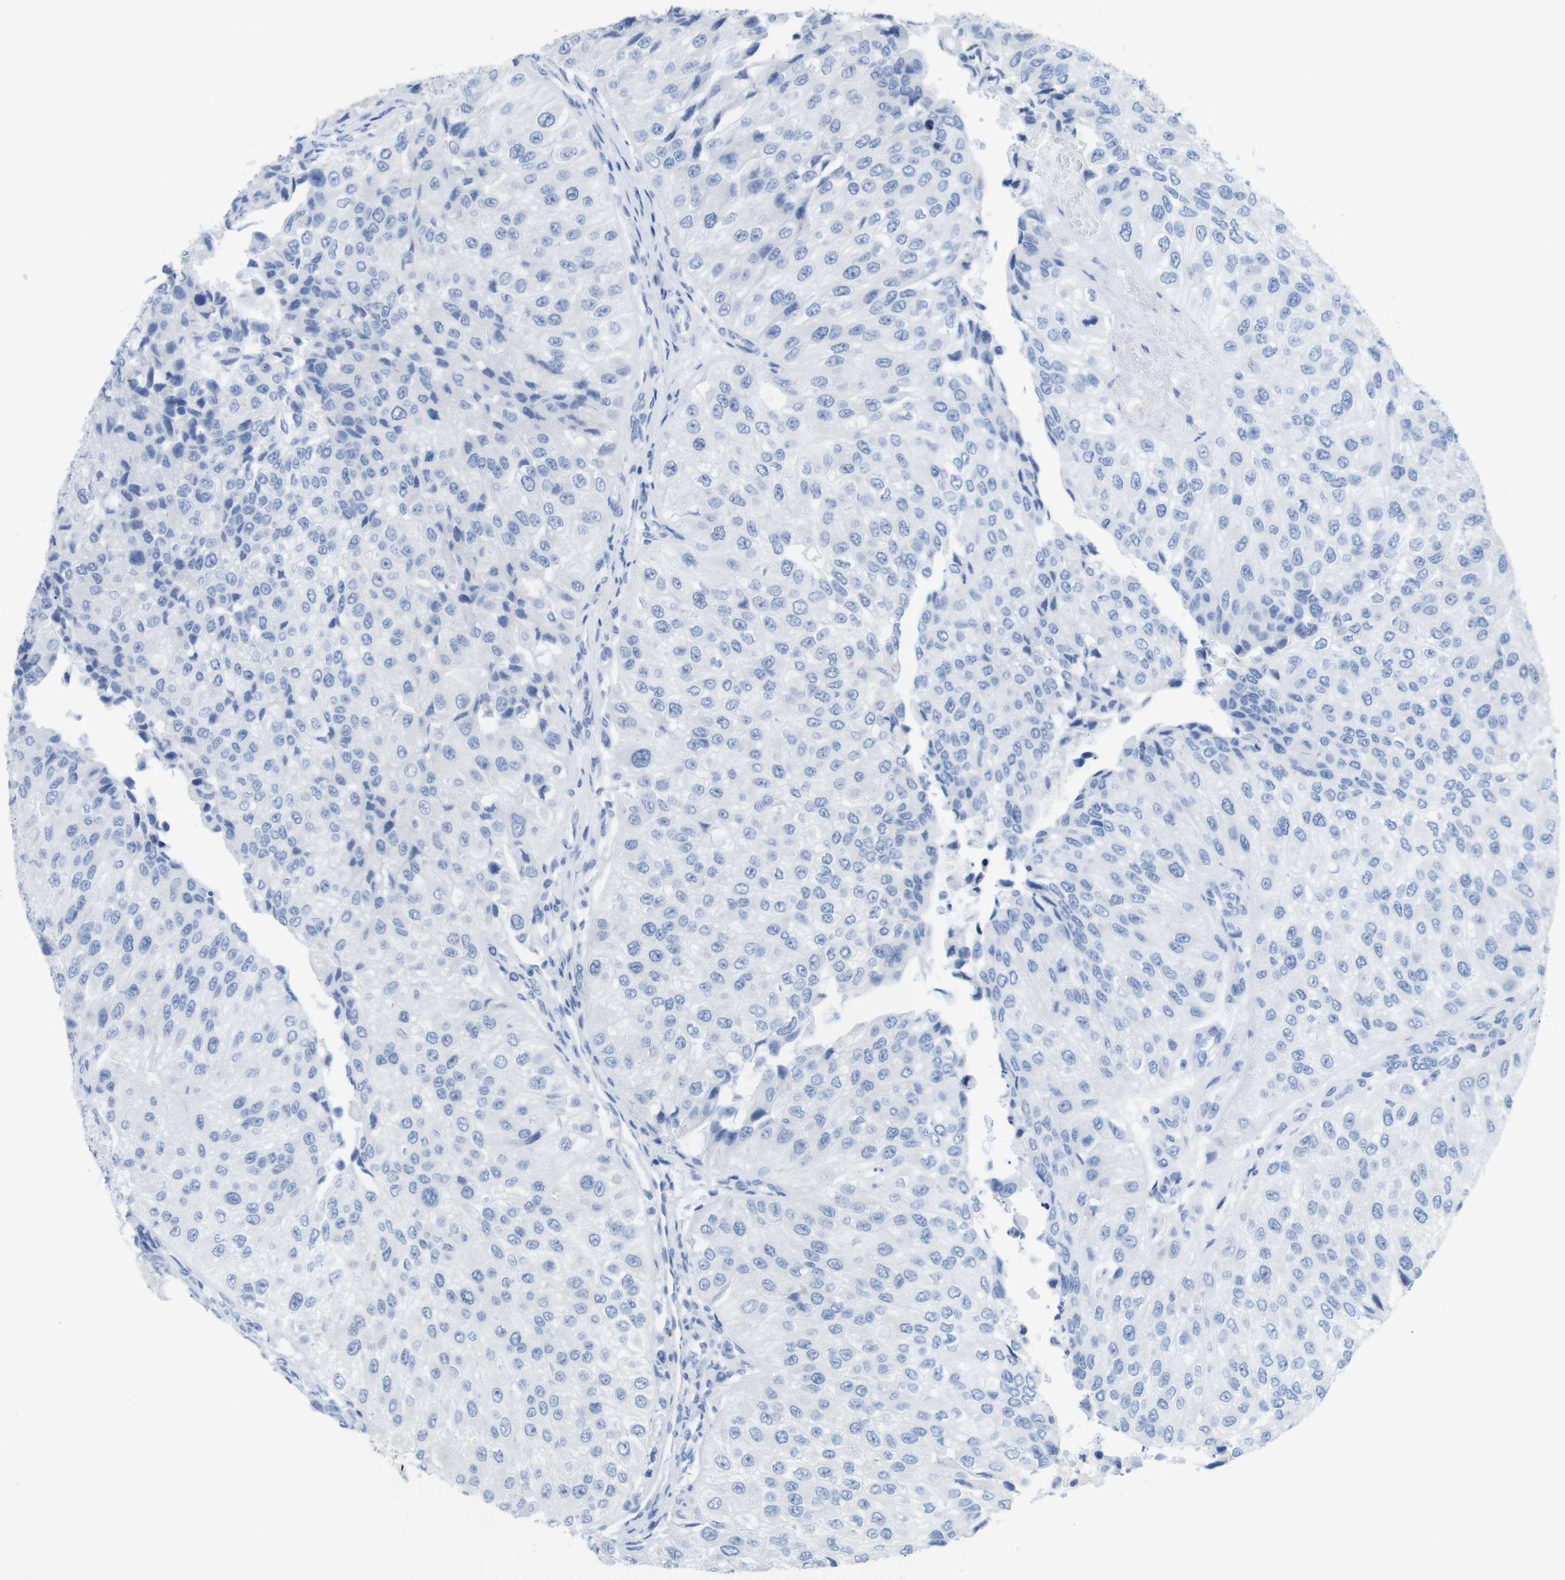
{"staining": {"intensity": "negative", "quantity": "none", "location": "none"}, "tissue": "urothelial cancer", "cell_type": "Tumor cells", "image_type": "cancer", "snomed": [{"axis": "morphology", "description": "Urothelial carcinoma, High grade"}, {"axis": "topography", "description": "Kidney"}, {"axis": "topography", "description": "Urinary bladder"}], "caption": "Tumor cells are negative for brown protein staining in urothelial cancer.", "gene": "LAG3", "patient": {"sex": "male", "age": 77}}